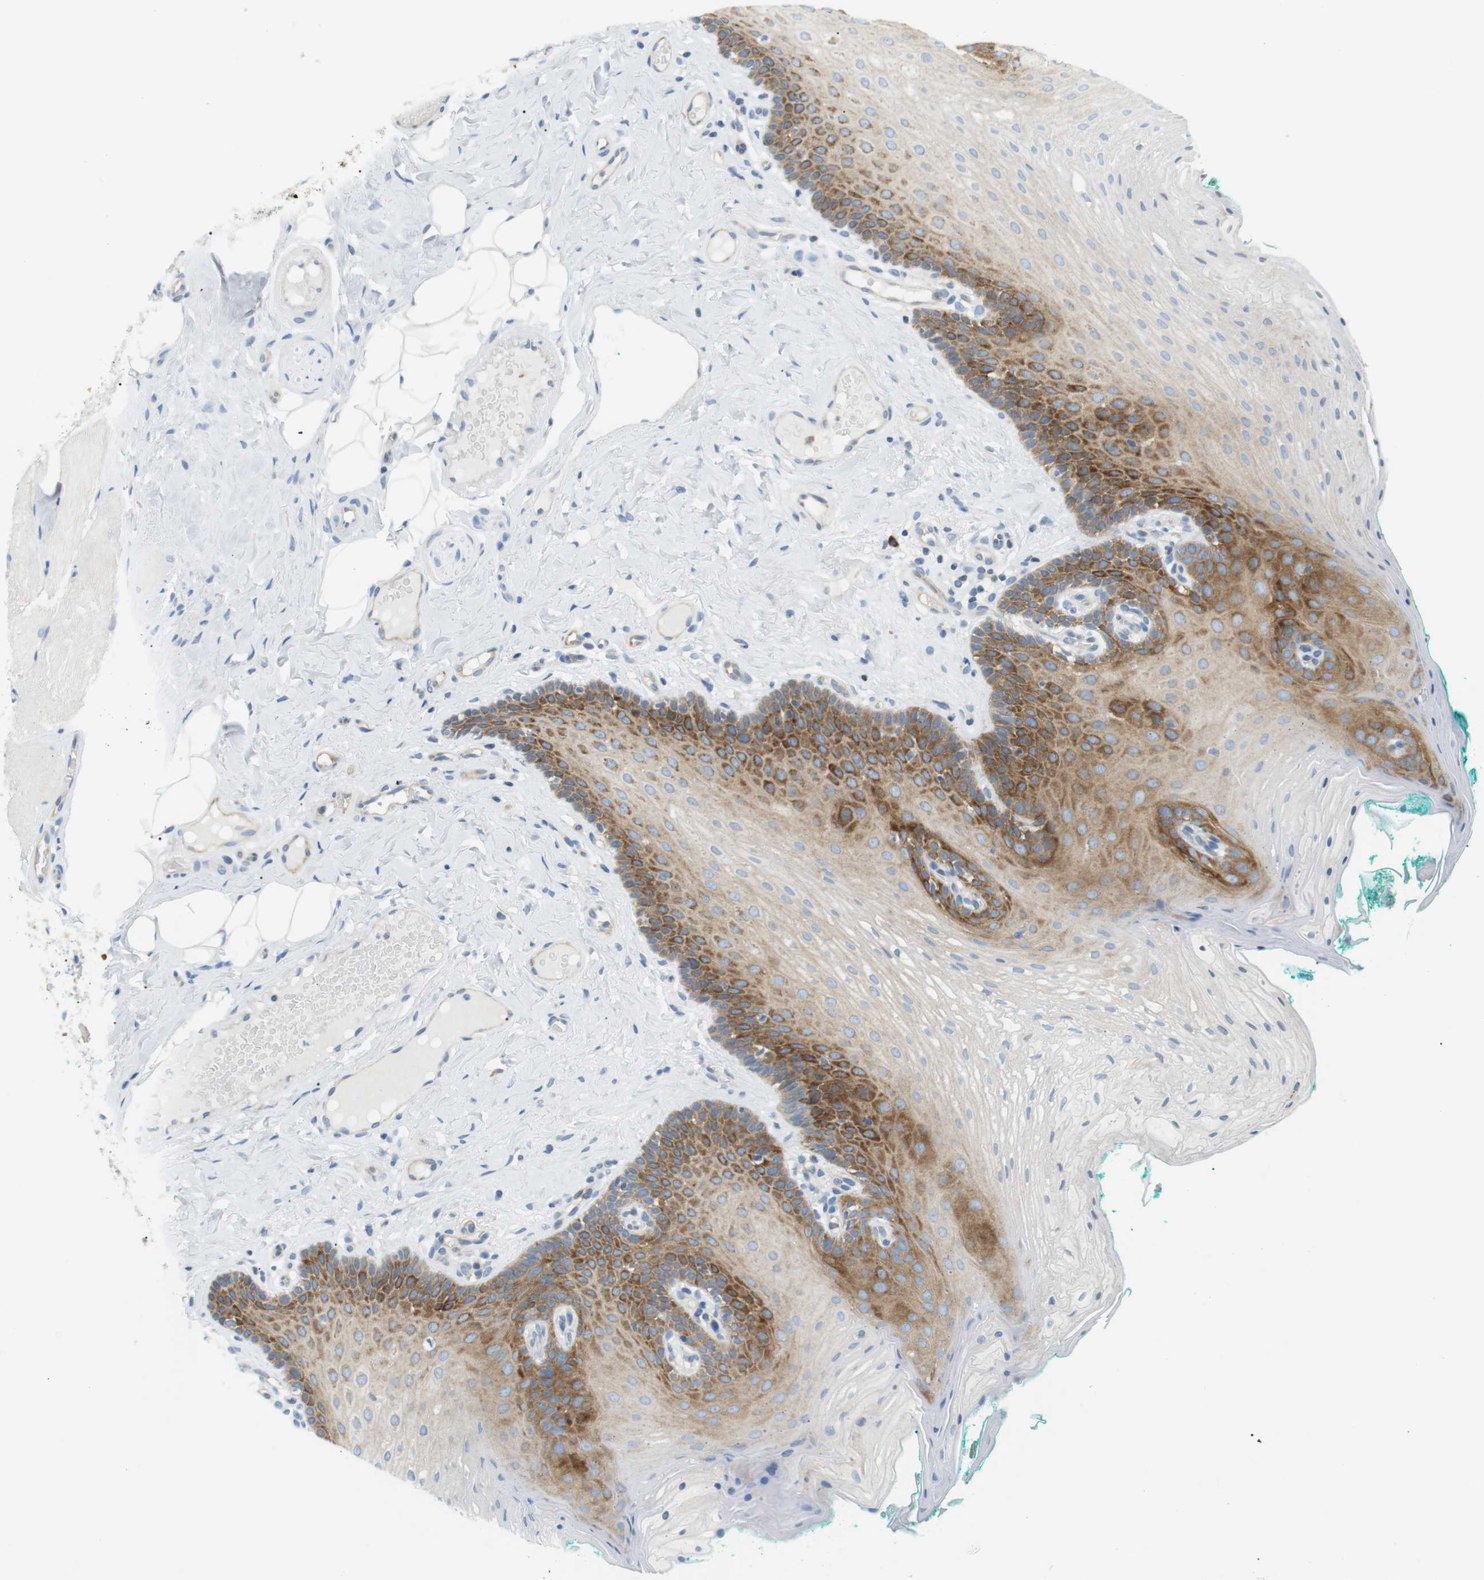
{"staining": {"intensity": "moderate", "quantity": "25%-75%", "location": "cytoplasmic/membranous"}, "tissue": "oral mucosa", "cell_type": "Squamous epithelial cells", "image_type": "normal", "snomed": [{"axis": "morphology", "description": "Normal tissue, NOS"}, {"axis": "topography", "description": "Oral tissue"}], "caption": "IHC histopathology image of unremarkable oral mucosa: human oral mucosa stained using IHC exhibits medium levels of moderate protein expression localized specifically in the cytoplasmic/membranous of squamous epithelial cells, appearing as a cytoplasmic/membranous brown color.", "gene": "TMEM200A", "patient": {"sex": "male", "age": 58}}